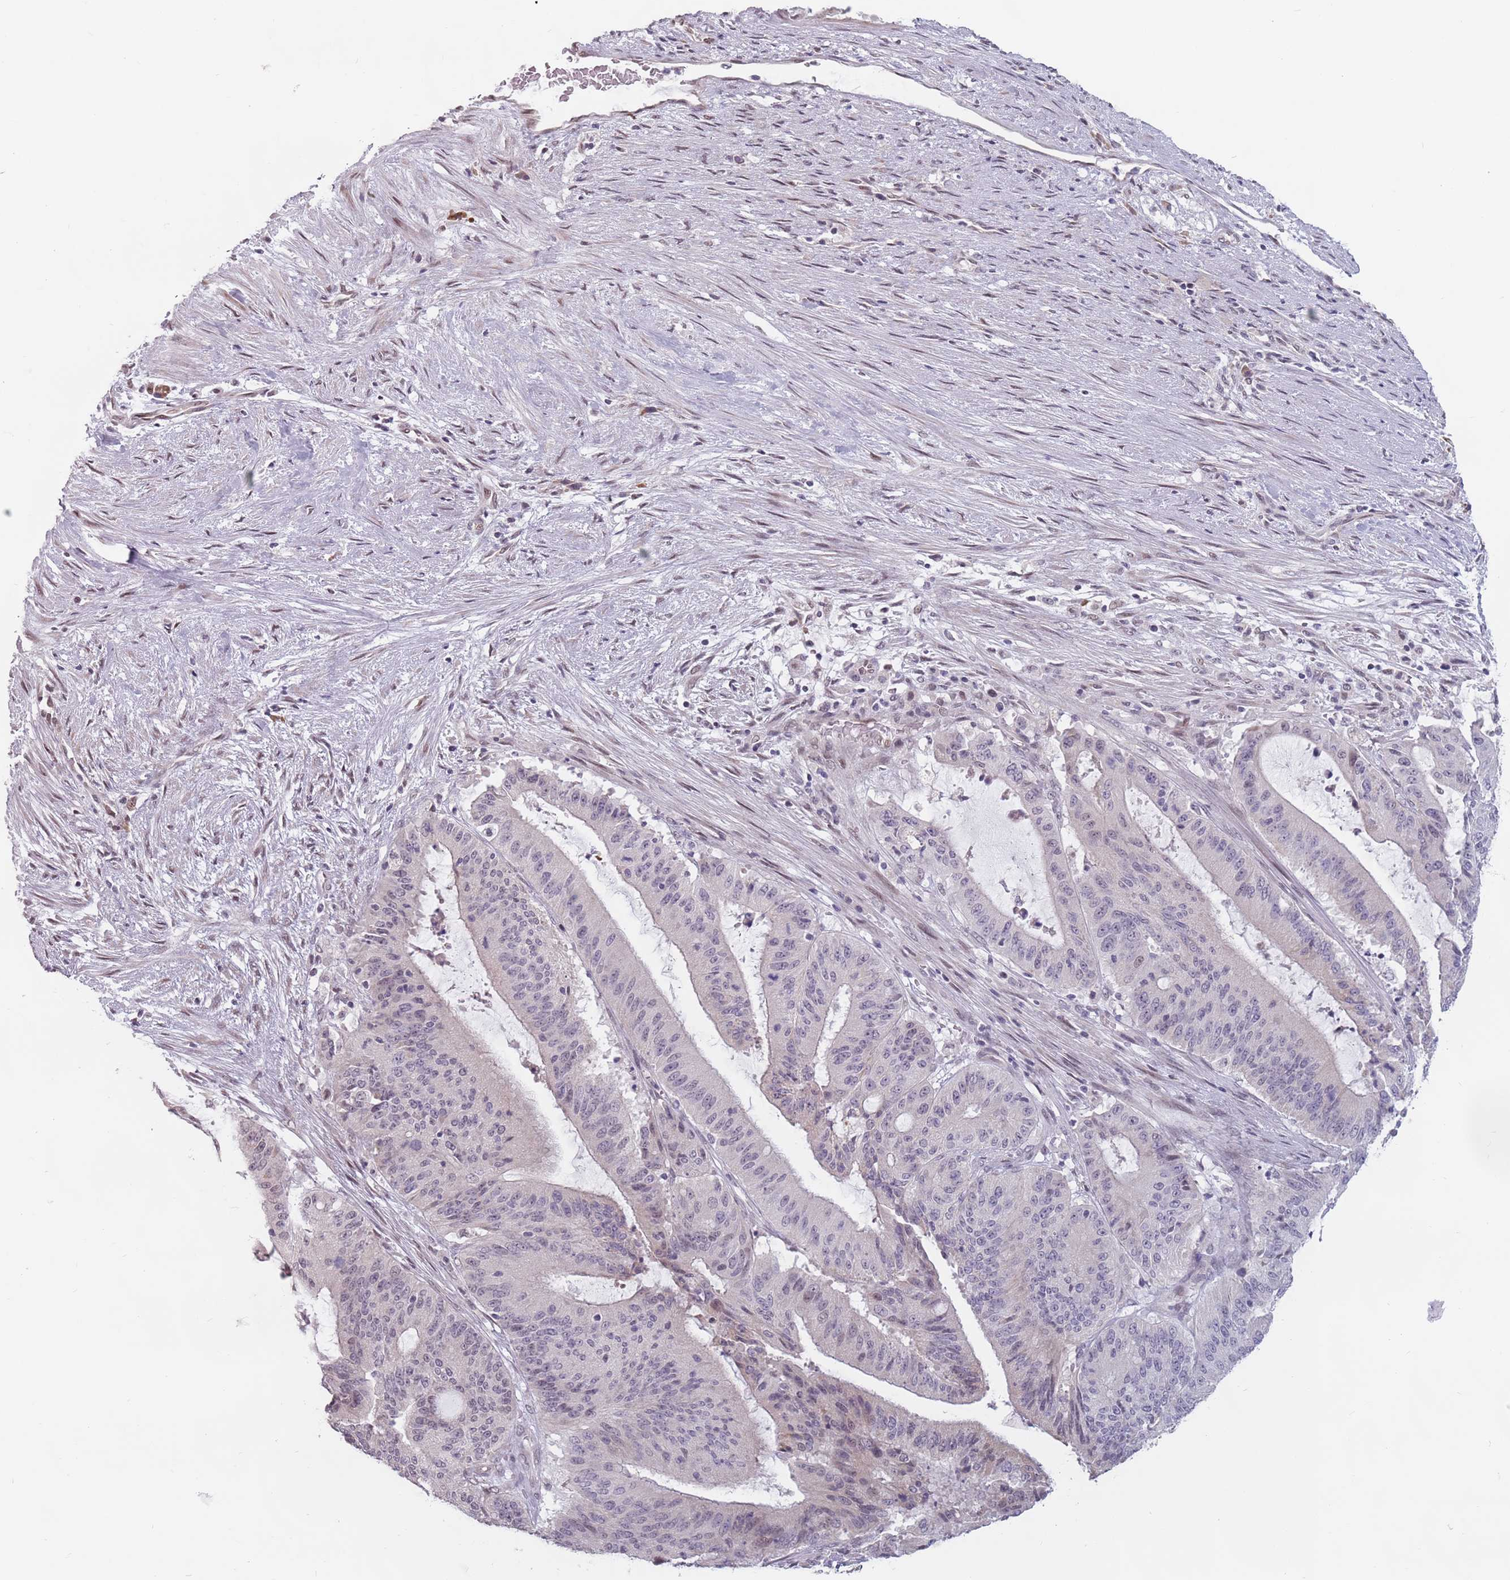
{"staining": {"intensity": "negative", "quantity": "none", "location": "none"}, "tissue": "liver cancer", "cell_type": "Tumor cells", "image_type": "cancer", "snomed": [{"axis": "morphology", "description": "Normal tissue, NOS"}, {"axis": "morphology", "description": "Cholangiocarcinoma"}, {"axis": "topography", "description": "Liver"}, {"axis": "topography", "description": "Peripheral nerve tissue"}], "caption": "Histopathology image shows no significant protein positivity in tumor cells of liver cancer.", "gene": "PTCHD1", "patient": {"sex": "female", "age": 73}}